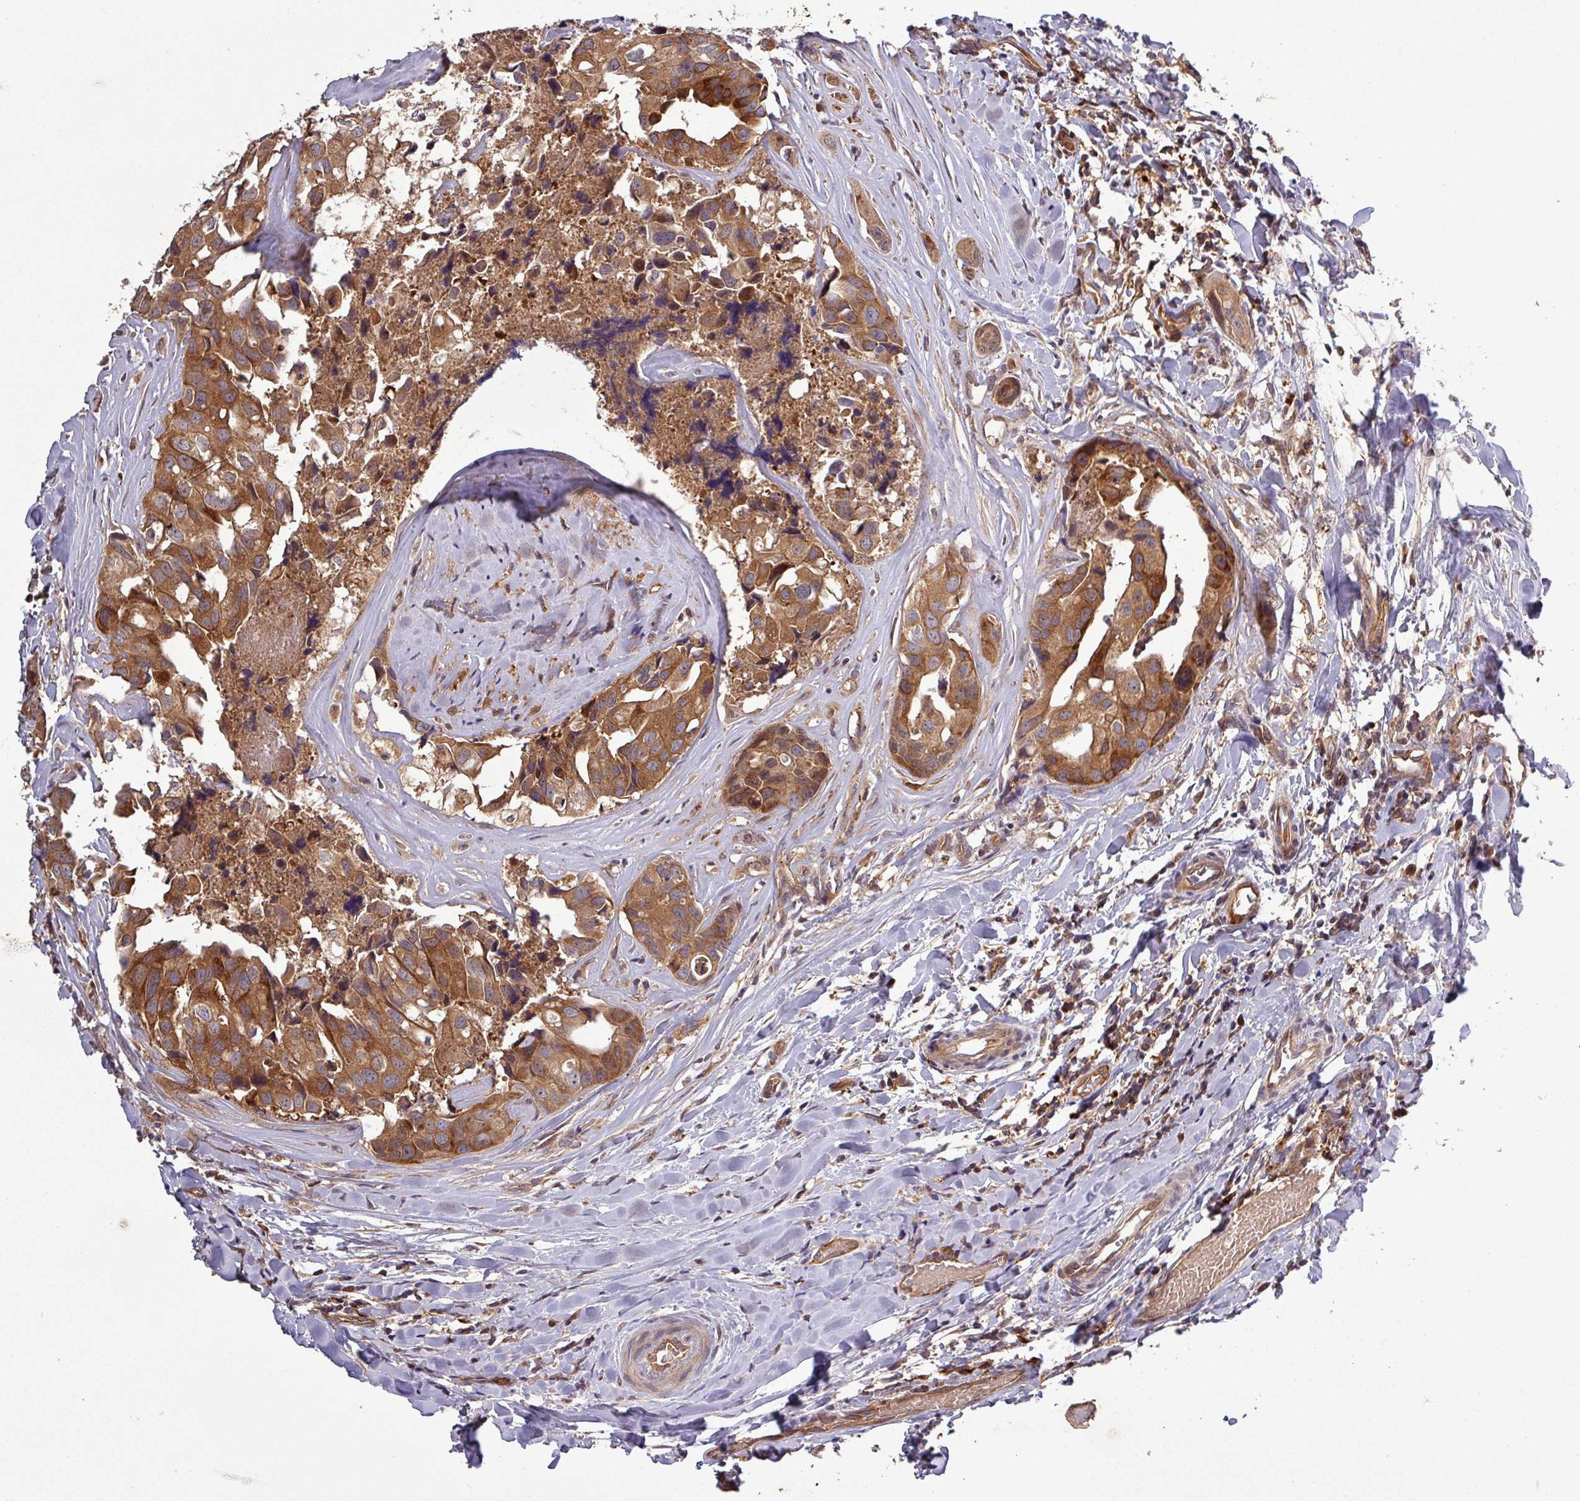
{"staining": {"intensity": "strong", "quantity": ">75%", "location": "cytoplasmic/membranous"}, "tissue": "head and neck cancer", "cell_type": "Tumor cells", "image_type": "cancer", "snomed": [{"axis": "morphology", "description": "Adenocarcinoma, NOS"}, {"axis": "morphology", "description": "Adenocarcinoma, metastatic, NOS"}, {"axis": "topography", "description": "Head-Neck"}], "caption": "DAB (3,3'-diaminobenzidine) immunohistochemical staining of human adenocarcinoma (head and neck) demonstrates strong cytoplasmic/membranous protein staining in about >75% of tumor cells. Ihc stains the protein in brown and the nuclei are stained blue.", "gene": "SIRPB2", "patient": {"sex": "male", "age": 75}}